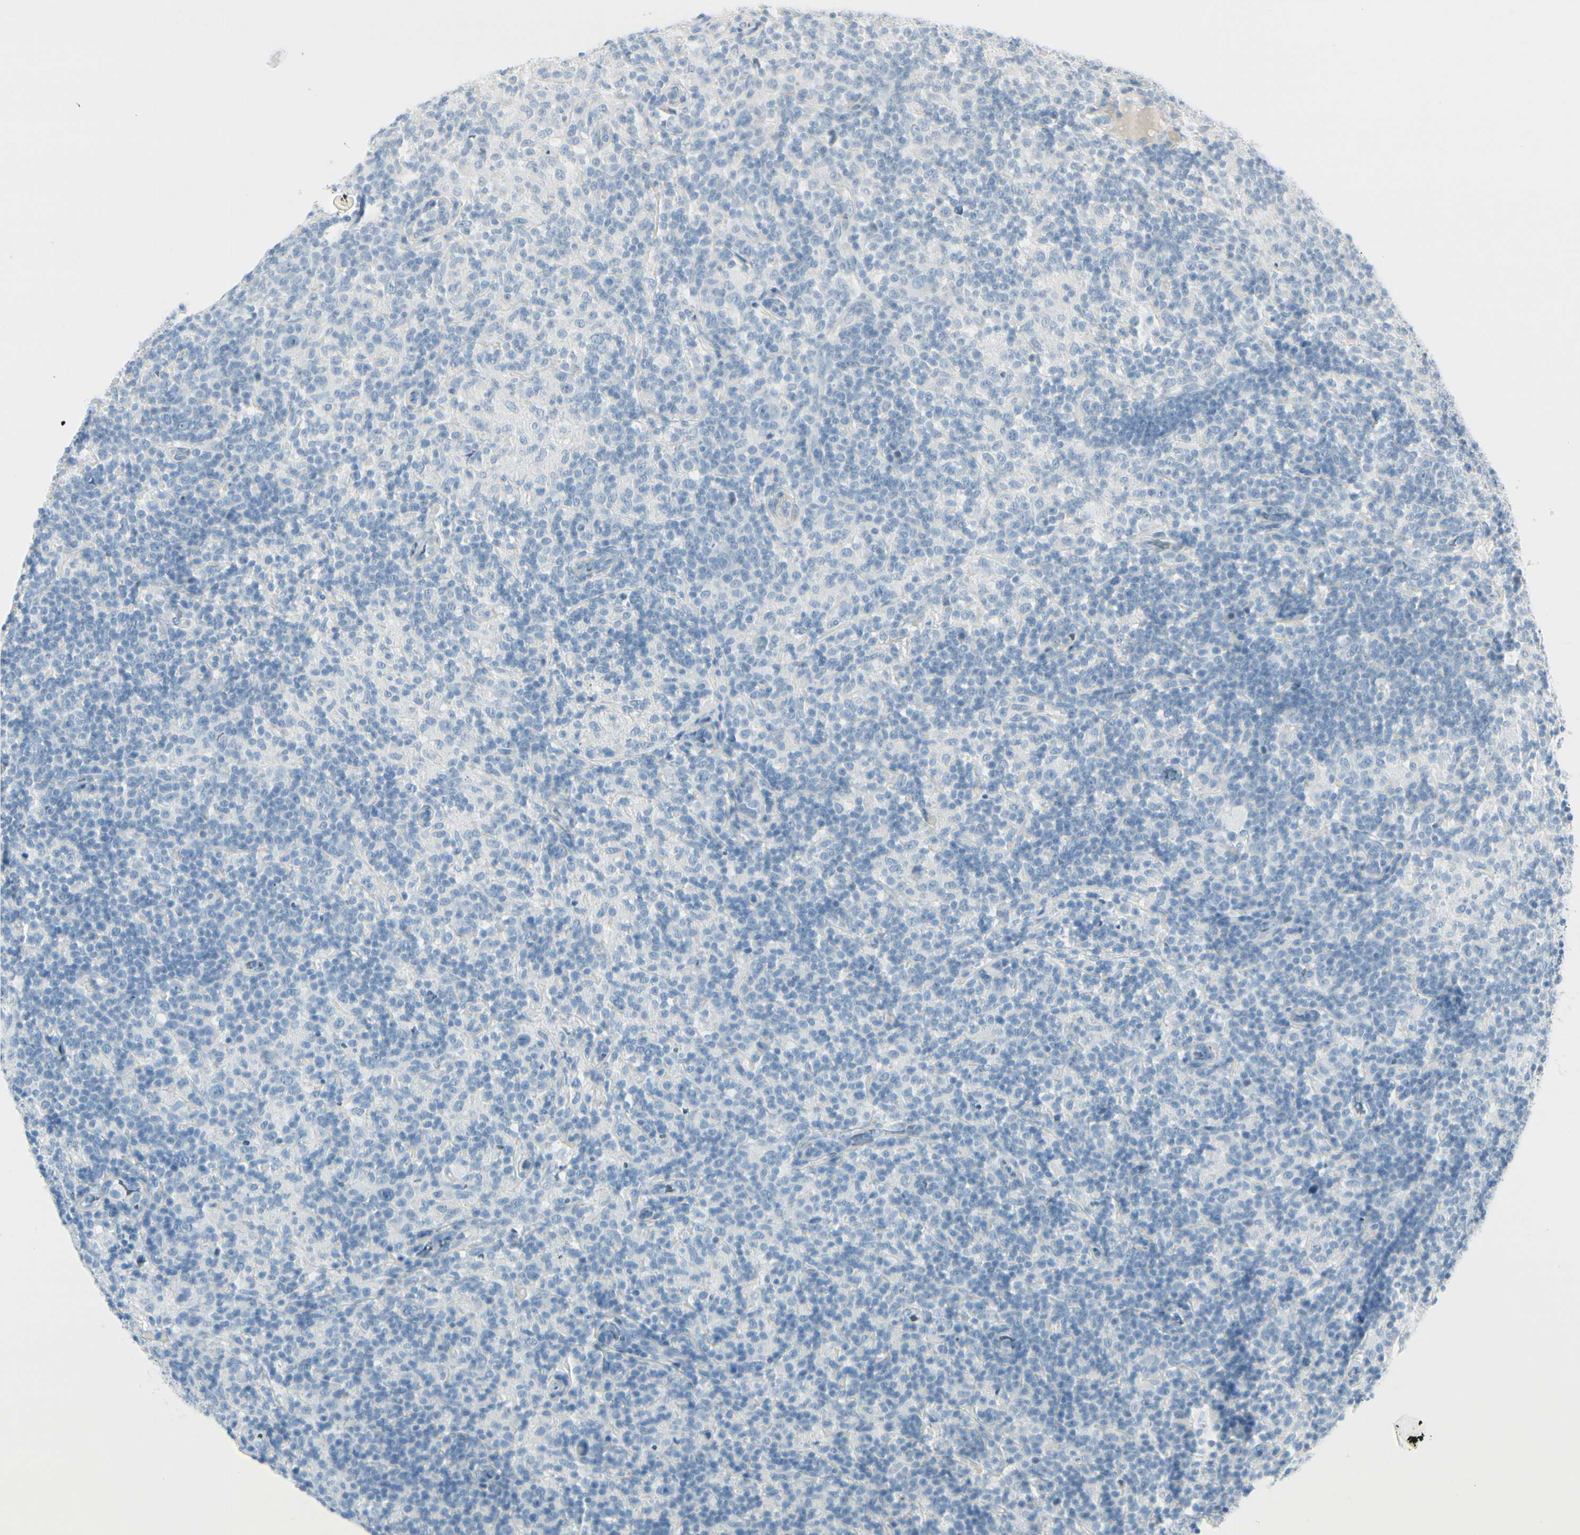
{"staining": {"intensity": "negative", "quantity": "none", "location": "none"}, "tissue": "lymphoma", "cell_type": "Tumor cells", "image_type": "cancer", "snomed": [{"axis": "morphology", "description": "Hodgkin's disease, NOS"}, {"axis": "topography", "description": "Lymph node"}], "caption": "Micrograph shows no protein positivity in tumor cells of lymphoma tissue.", "gene": "CDHR5", "patient": {"sex": "male", "age": 70}}